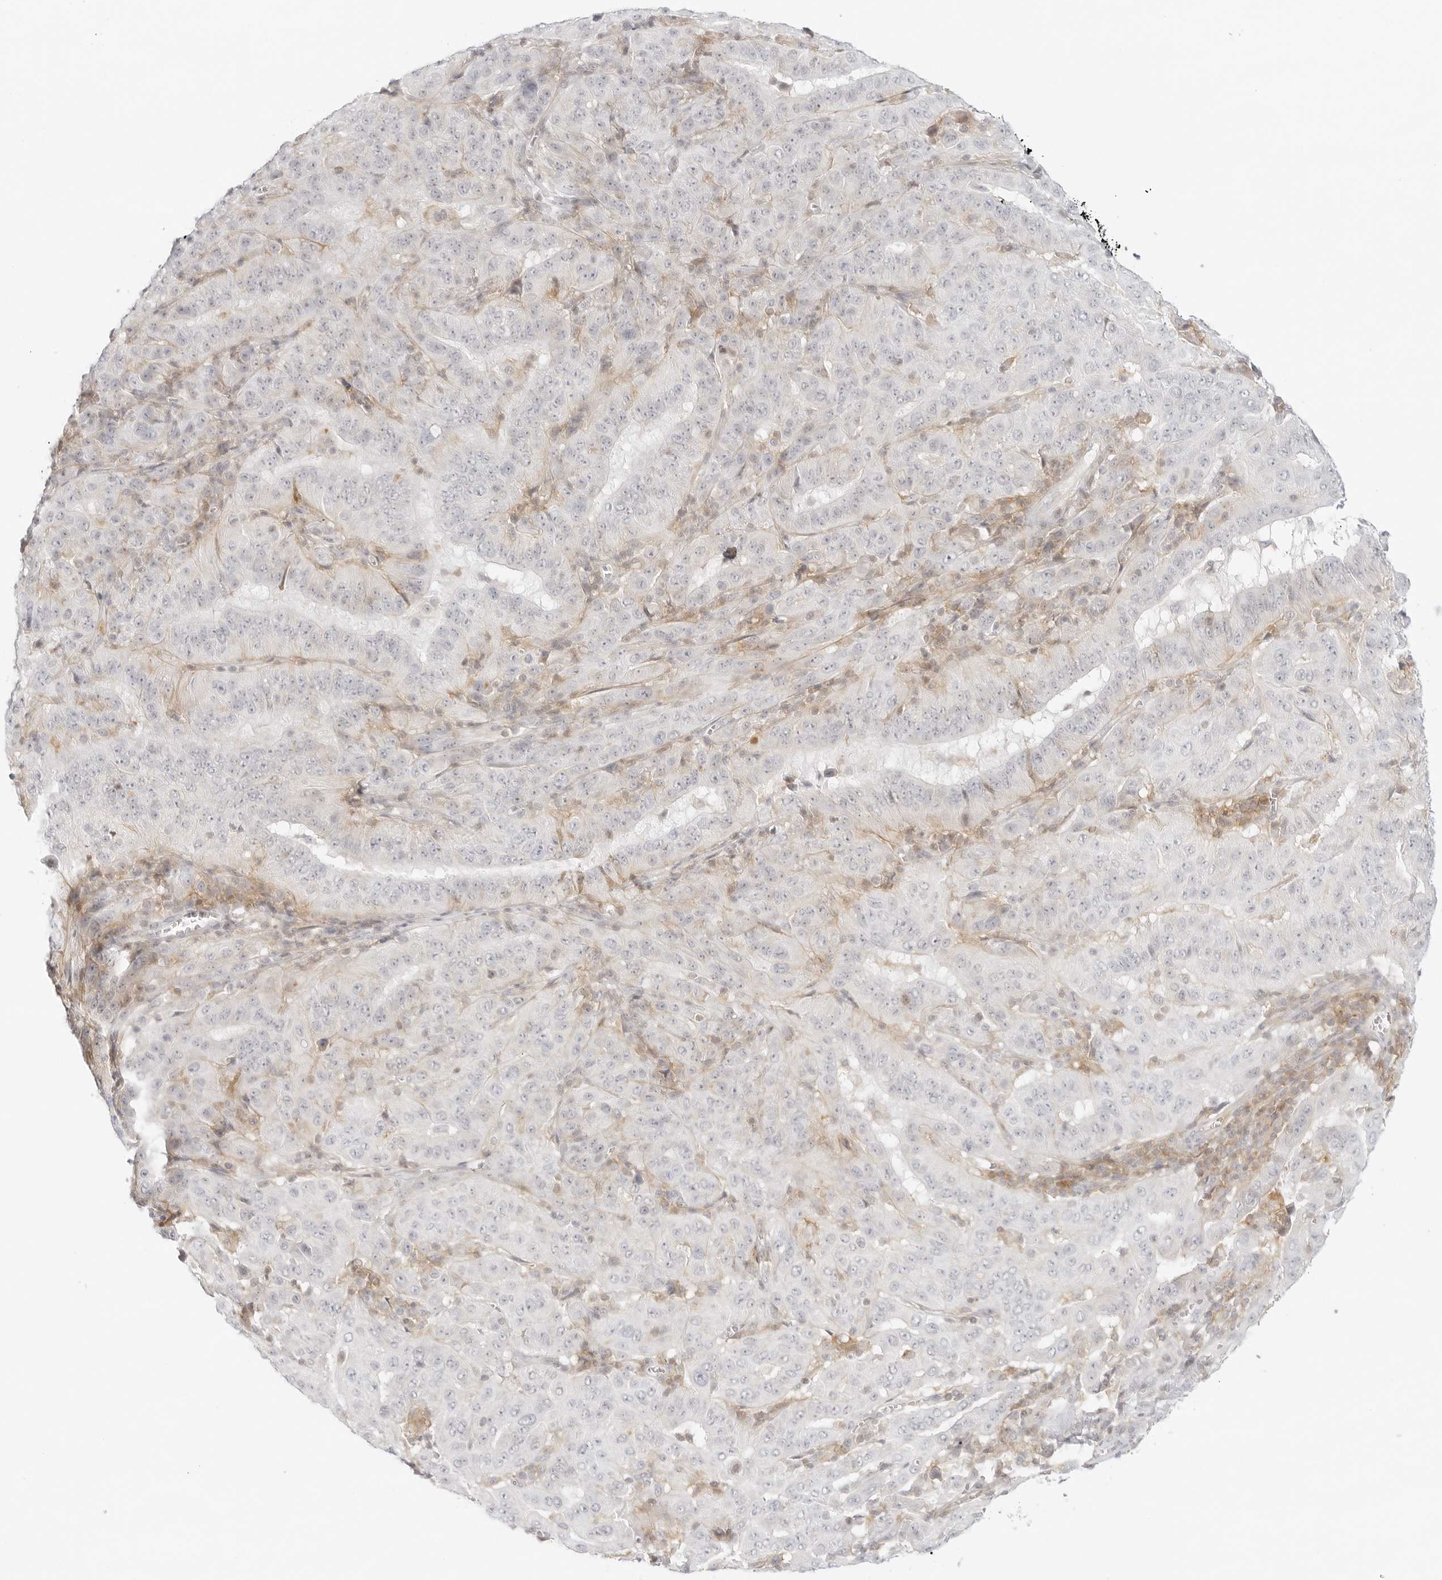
{"staining": {"intensity": "negative", "quantity": "none", "location": "none"}, "tissue": "pancreatic cancer", "cell_type": "Tumor cells", "image_type": "cancer", "snomed": [{"axis": "morphology", "description": "Adenocarcinoma, NOS"}, {"axis": "topography", "description": "Pancreas"}], "caption": "The photomicrograph demonstrates no significant staining in tumor cells of pancreatic cancer (adenocarcinoma).", "gene": "TNFRSF14", "patient": {"sex": "male", "age": 63}}